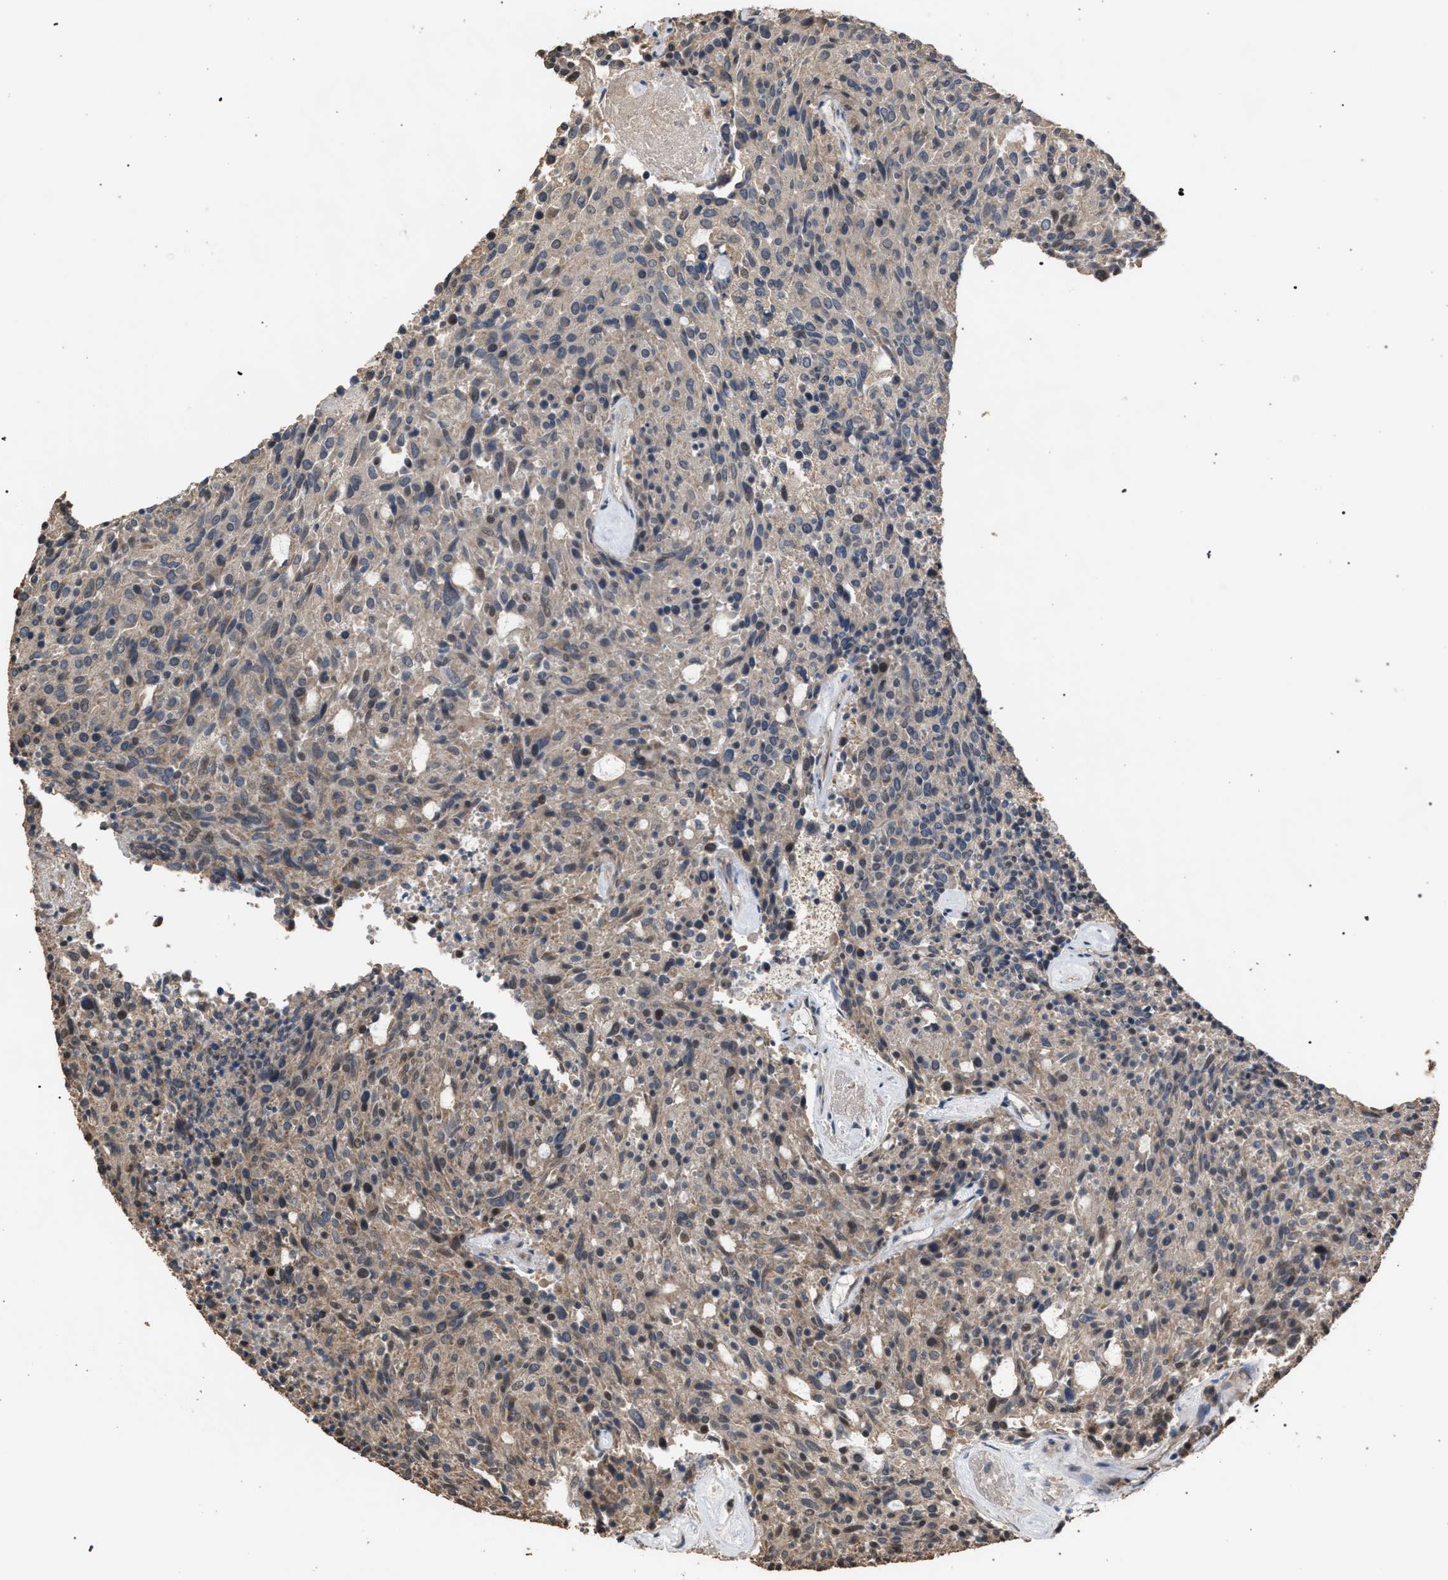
{"staining": {"intensity": "weak", "quantity": "25%-75%", "location": "cytoplasmic/membranous"}, "tissue": "carcinoid", "cell_type": "Tumor cells", "image_type": "cancer", "snomed": [{"axis": "morphology", "description": "Carcinoid, malignant, NOS"}, {"axis": "topography", "description": "Pancreas"}], "caption": "A low amount of weak cytoplasmic/membranous staining is seen in about 25%-75% of tumor cells in malignant carcinoid tissue.", "gene": "NAA35", "patient": {"sex": "female", "age": 54}}